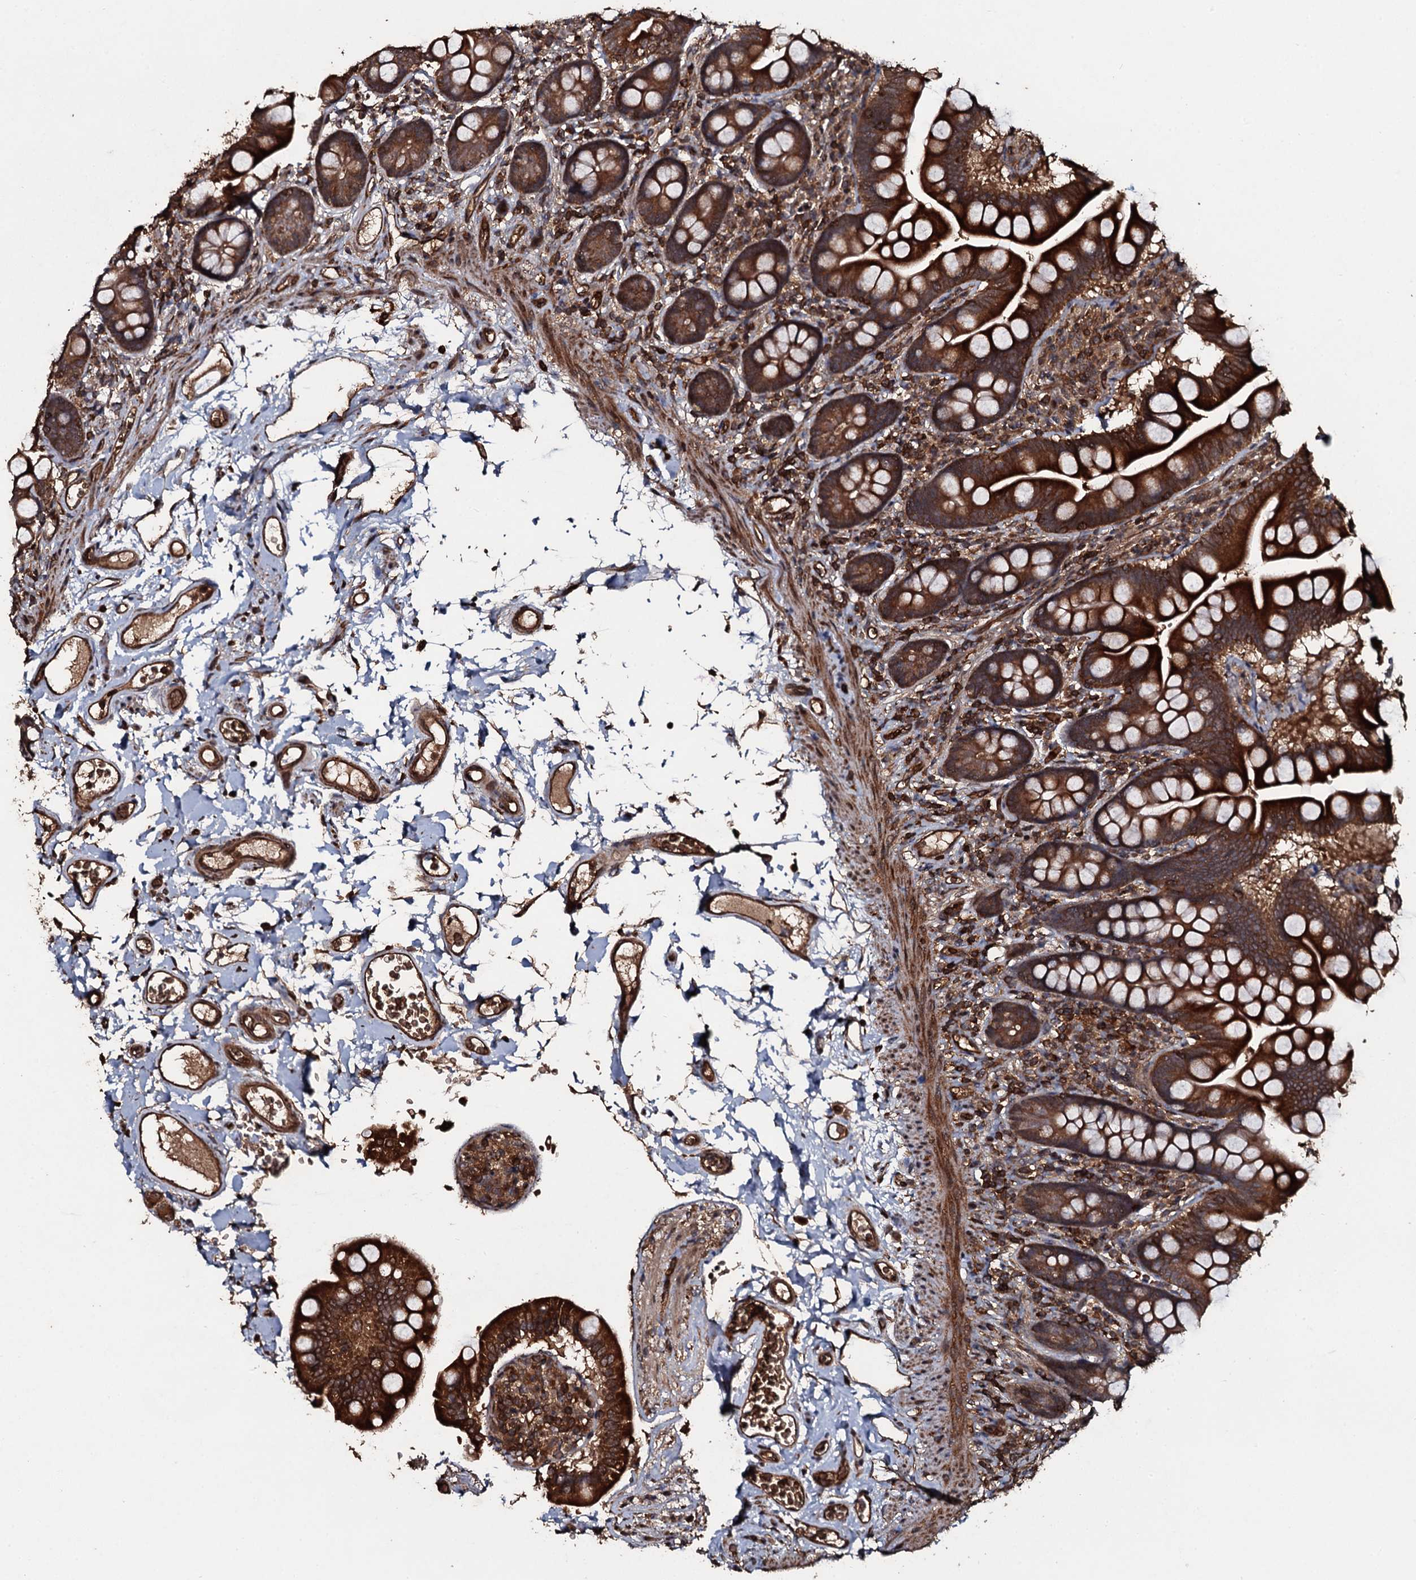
{"staining": {"intensity": "strong", "quantity": ">75%", "location": "cytoplasmic/membranous"}, "tissue": "small intestine", "cell_type": "Glandular cells", "image_type": "normal", "snomed": [{"axis": "morphology", "description": "Normal tissue, NOS"}, {"axis": "topography", "description": "Small intestine"}], "caption": "Immunohistochemical staining of normal small intestine displays >75% levels of strong cytoplasmic/membranous protein expression in approximately >75% of glandular cells. (Brightfield microscopy of DAB IHC at high magnification).", "gene": "ADGRG3", "patient": {"sex": "female", "age": 64}}